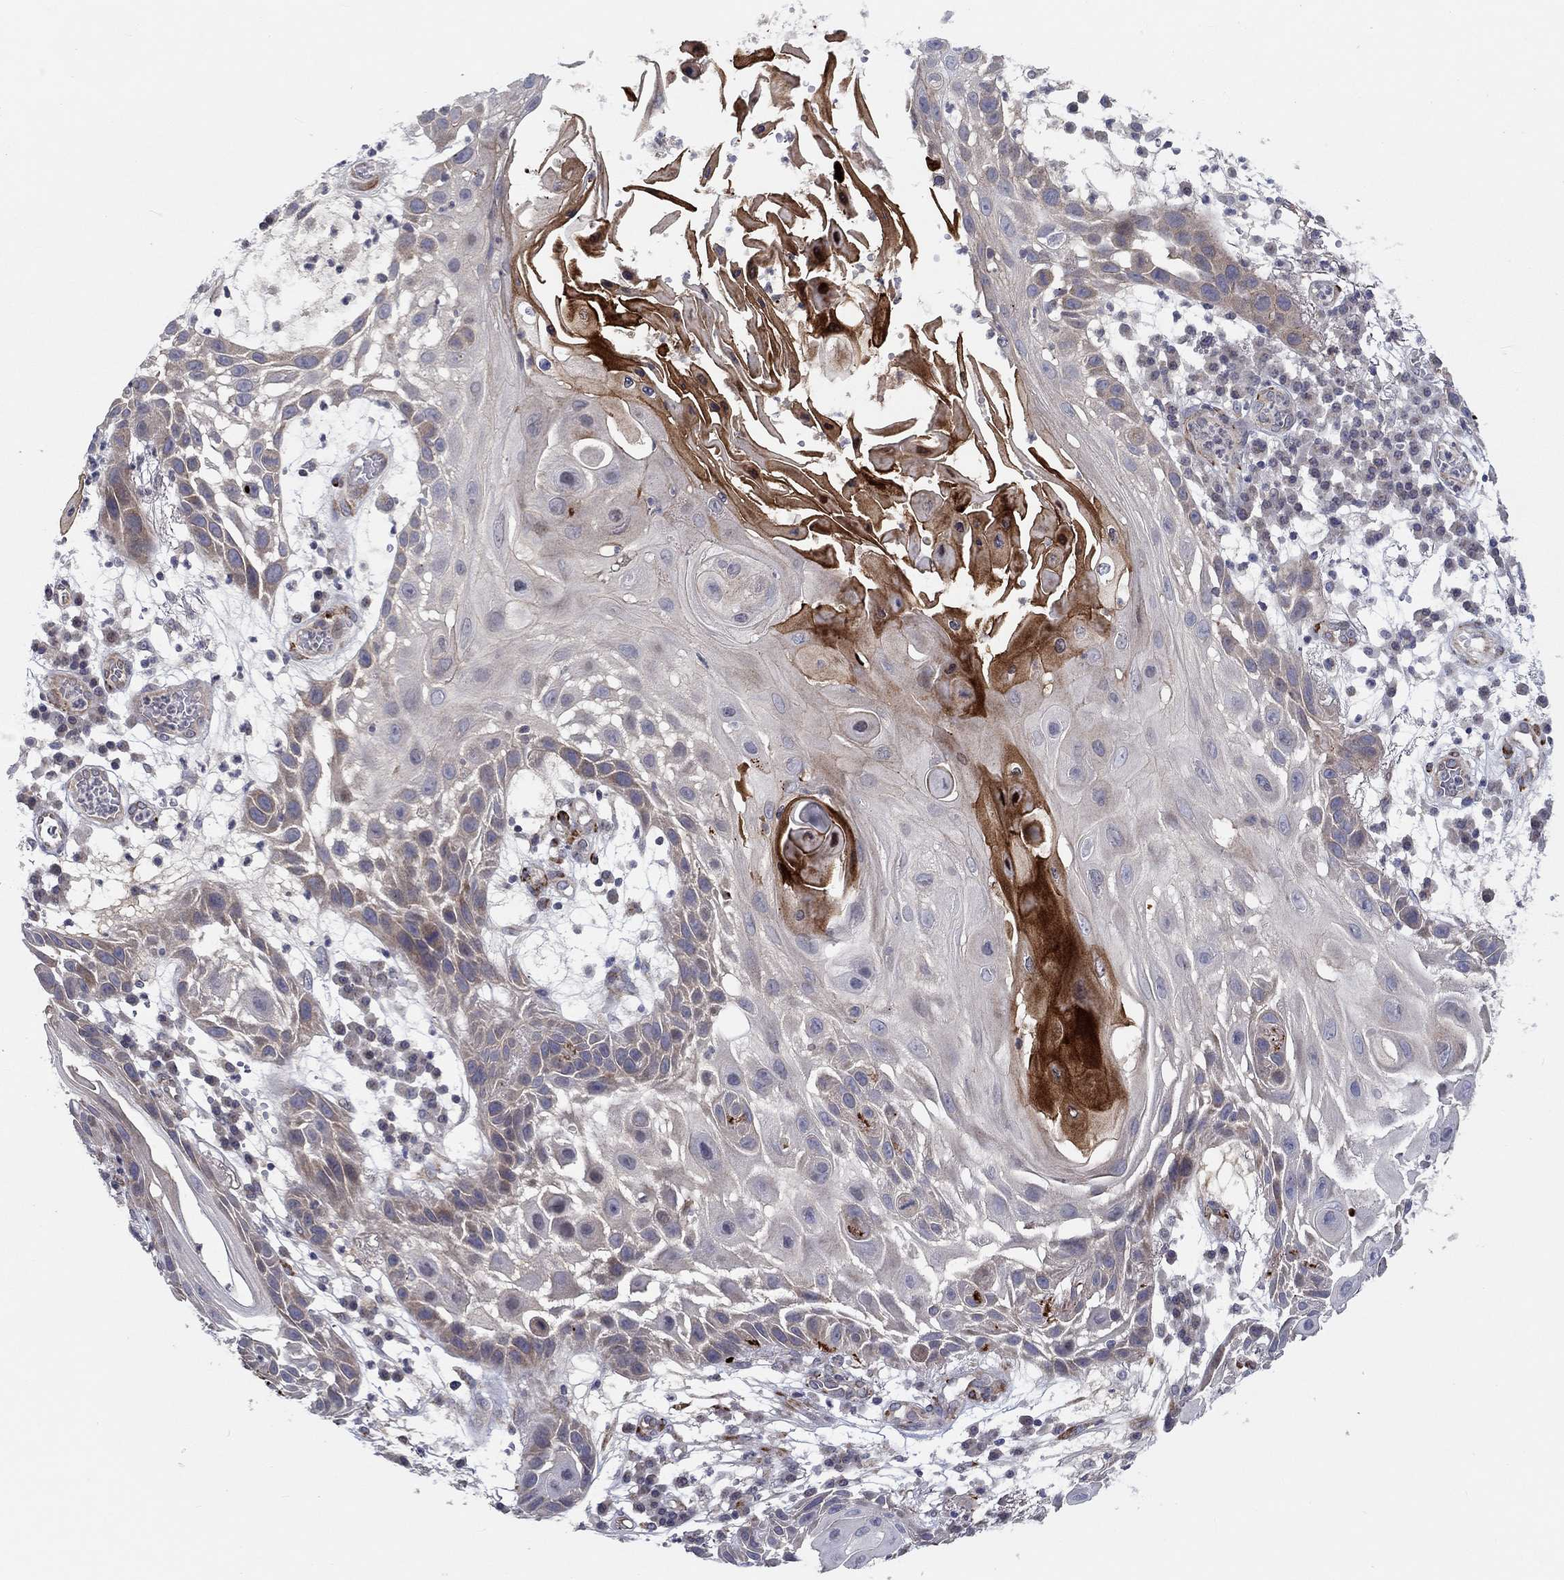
{"staining": {"intensity": "negative", "quantity": "none", "location": "none"}, "tissue": "skin cancer", "cell_type": "Tumor cells", "image_type": "cancer", "snomed": [{"axis": "morphology", "description": "Normal tissue, NOS"}, {"axis": "morphology", "description": "Squamous cell carcinoma, NOS"}, {"axis": "topography", "description": "Skin"}], "caption": "Tumor cells show no significant protein positivity in skin squamous cell carcinoma. (DAB immunohistochemistry (IHC) with hematoxylin counter stain).", "gene": "CETN3", "patient": {"sex": "male", "age": 79}}